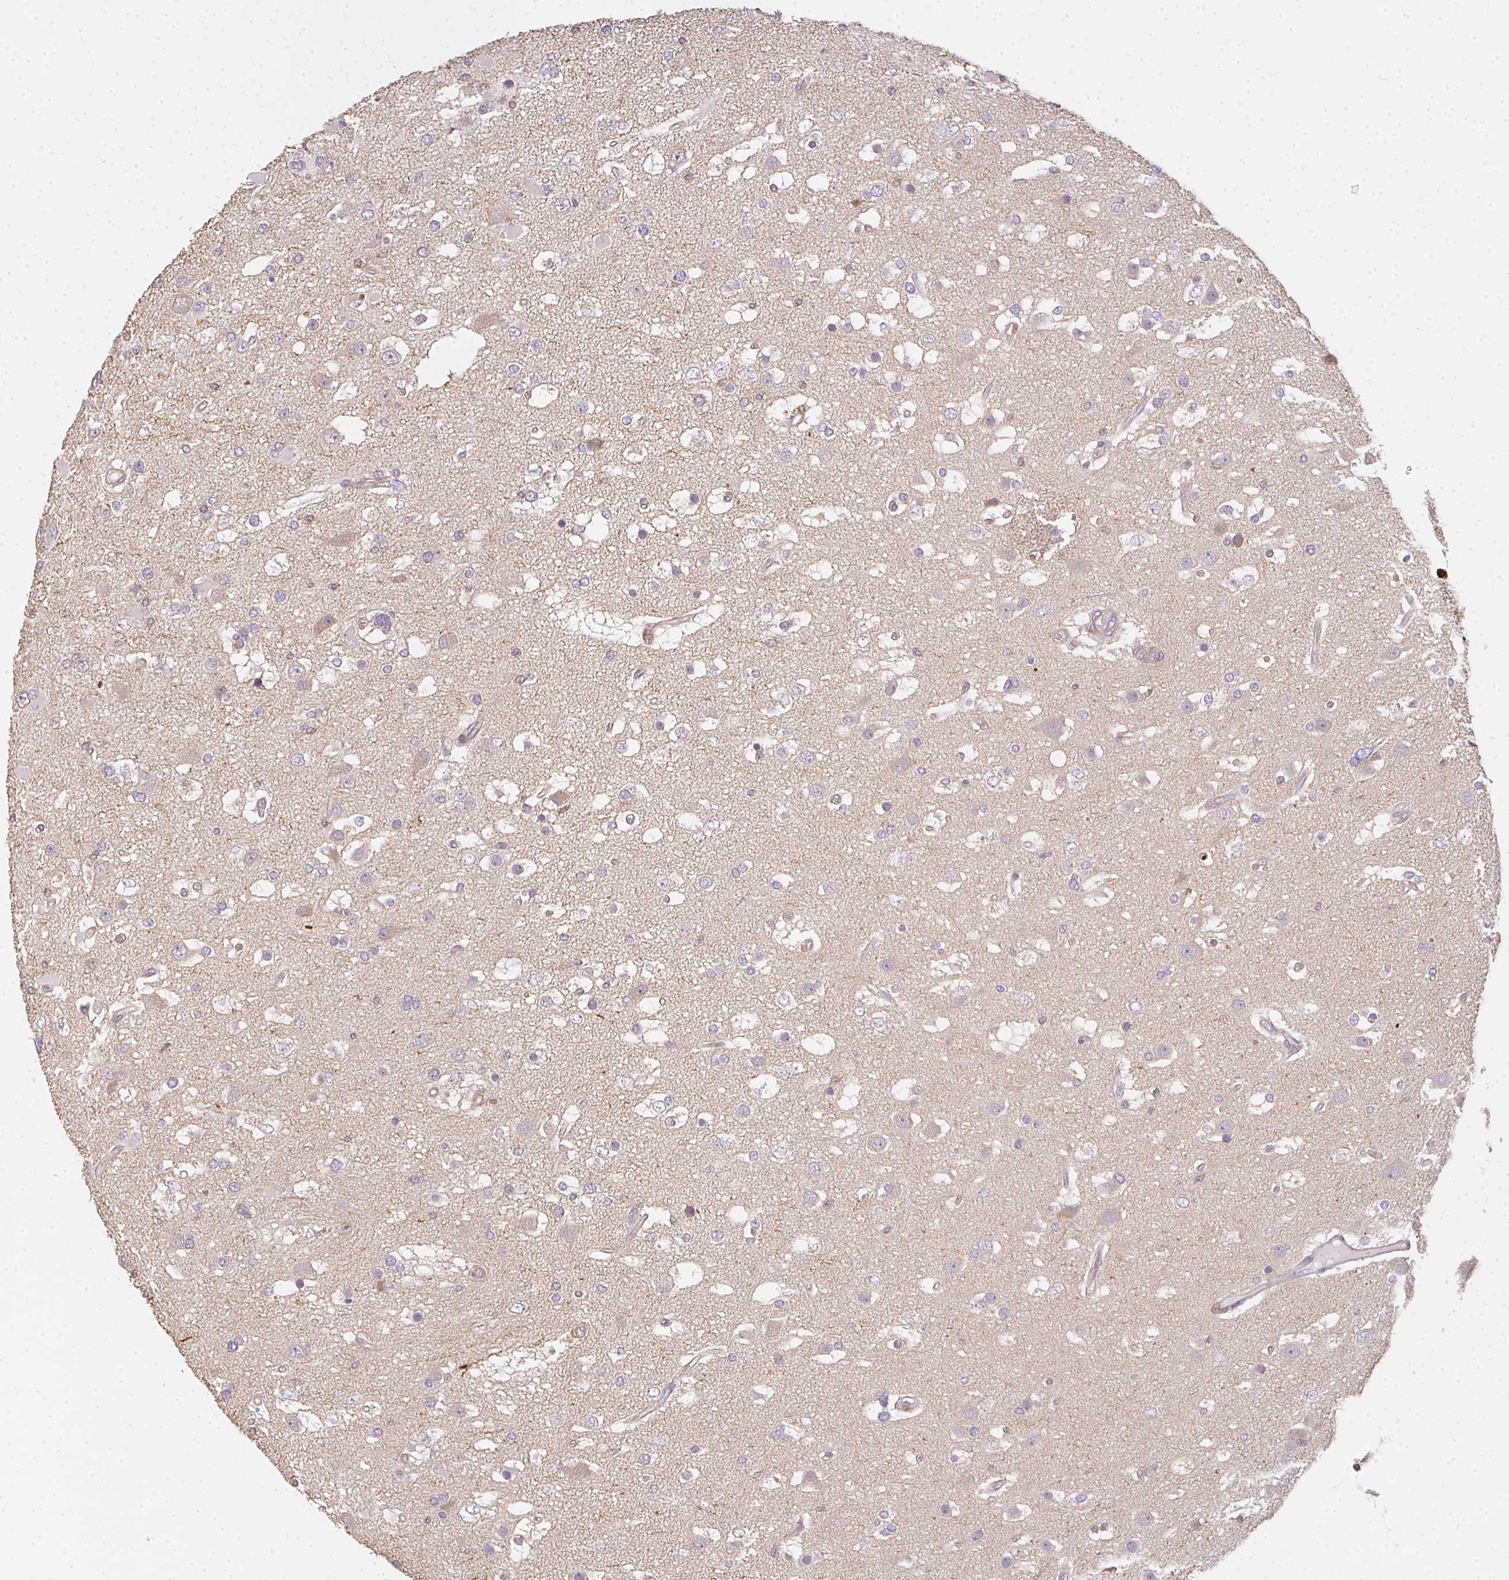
{"staining": {"intensity": "negative", "quantity": "none", "location": "none"}, "tissue": "glioma", "cell_type": "Tumor cells", "image_type": "cancer", "snomed": [{"axis": "morphology", "description": "Glioma, malignant, High grade"}, {"axis": "topography", "description": "Brain"}], "caption": "Tumor cells are negative for protein expression in human glioma.", "gene": "CNTRL", "patient": {"sex": "male", "age": 53}}